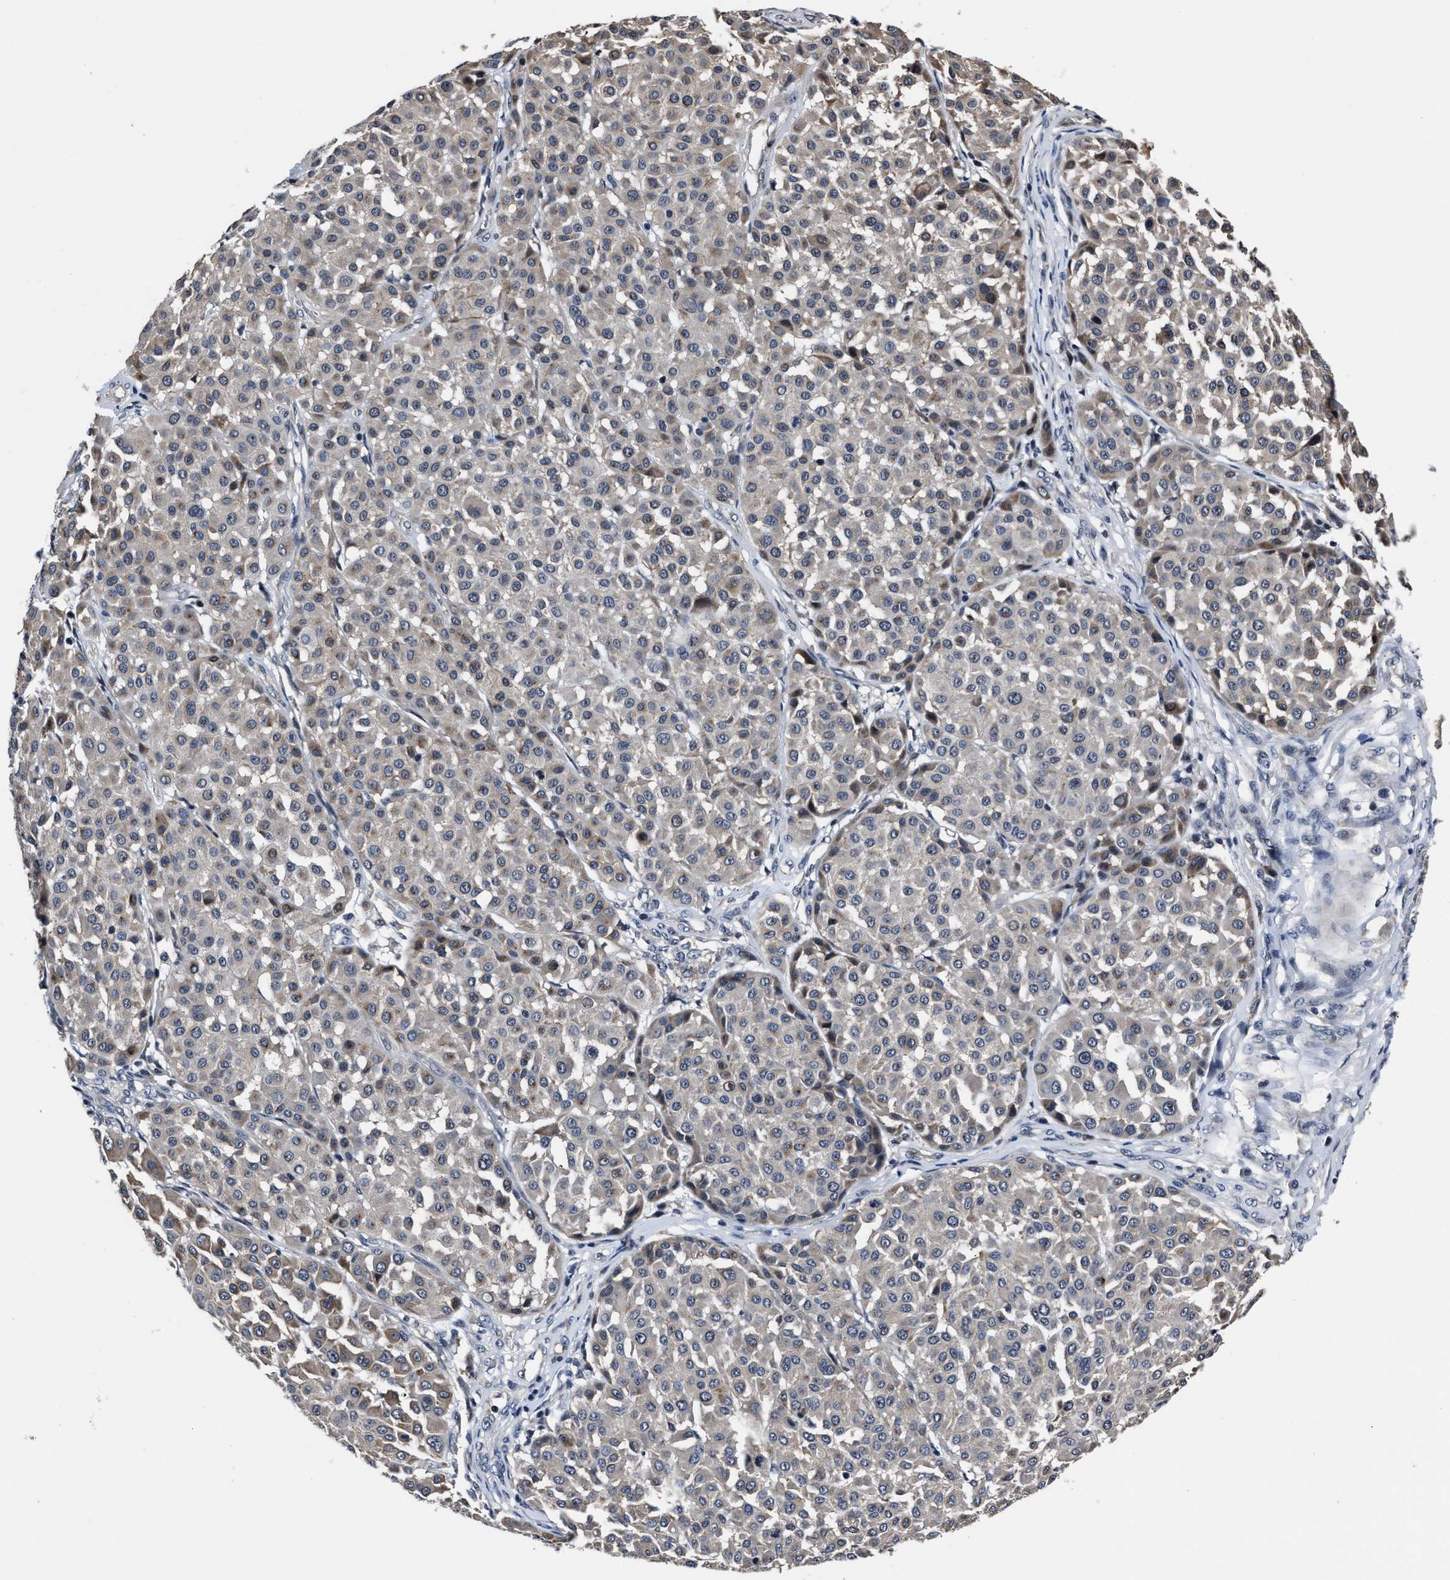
{"staining": {"intensity": "weak", "quantity": "<25%", "location": "cytoplasmic/membranous"}, "tissue": "melanoma", "cell_type": "Tumor cells", "image_type": "cancer", "snomed": [{"axis": "morphology", "description": "Malignant melanoma, Metastatic site"}, {"axis": "topography", "description": "Soft tissue"}], "caption": "Malignant melanoma (metastatic site) was stained to show a protein in brown. There is no significant staining in tumor cells.", "gene": "RSBN1L", "patient": {"sex": "male", "age": 41}}